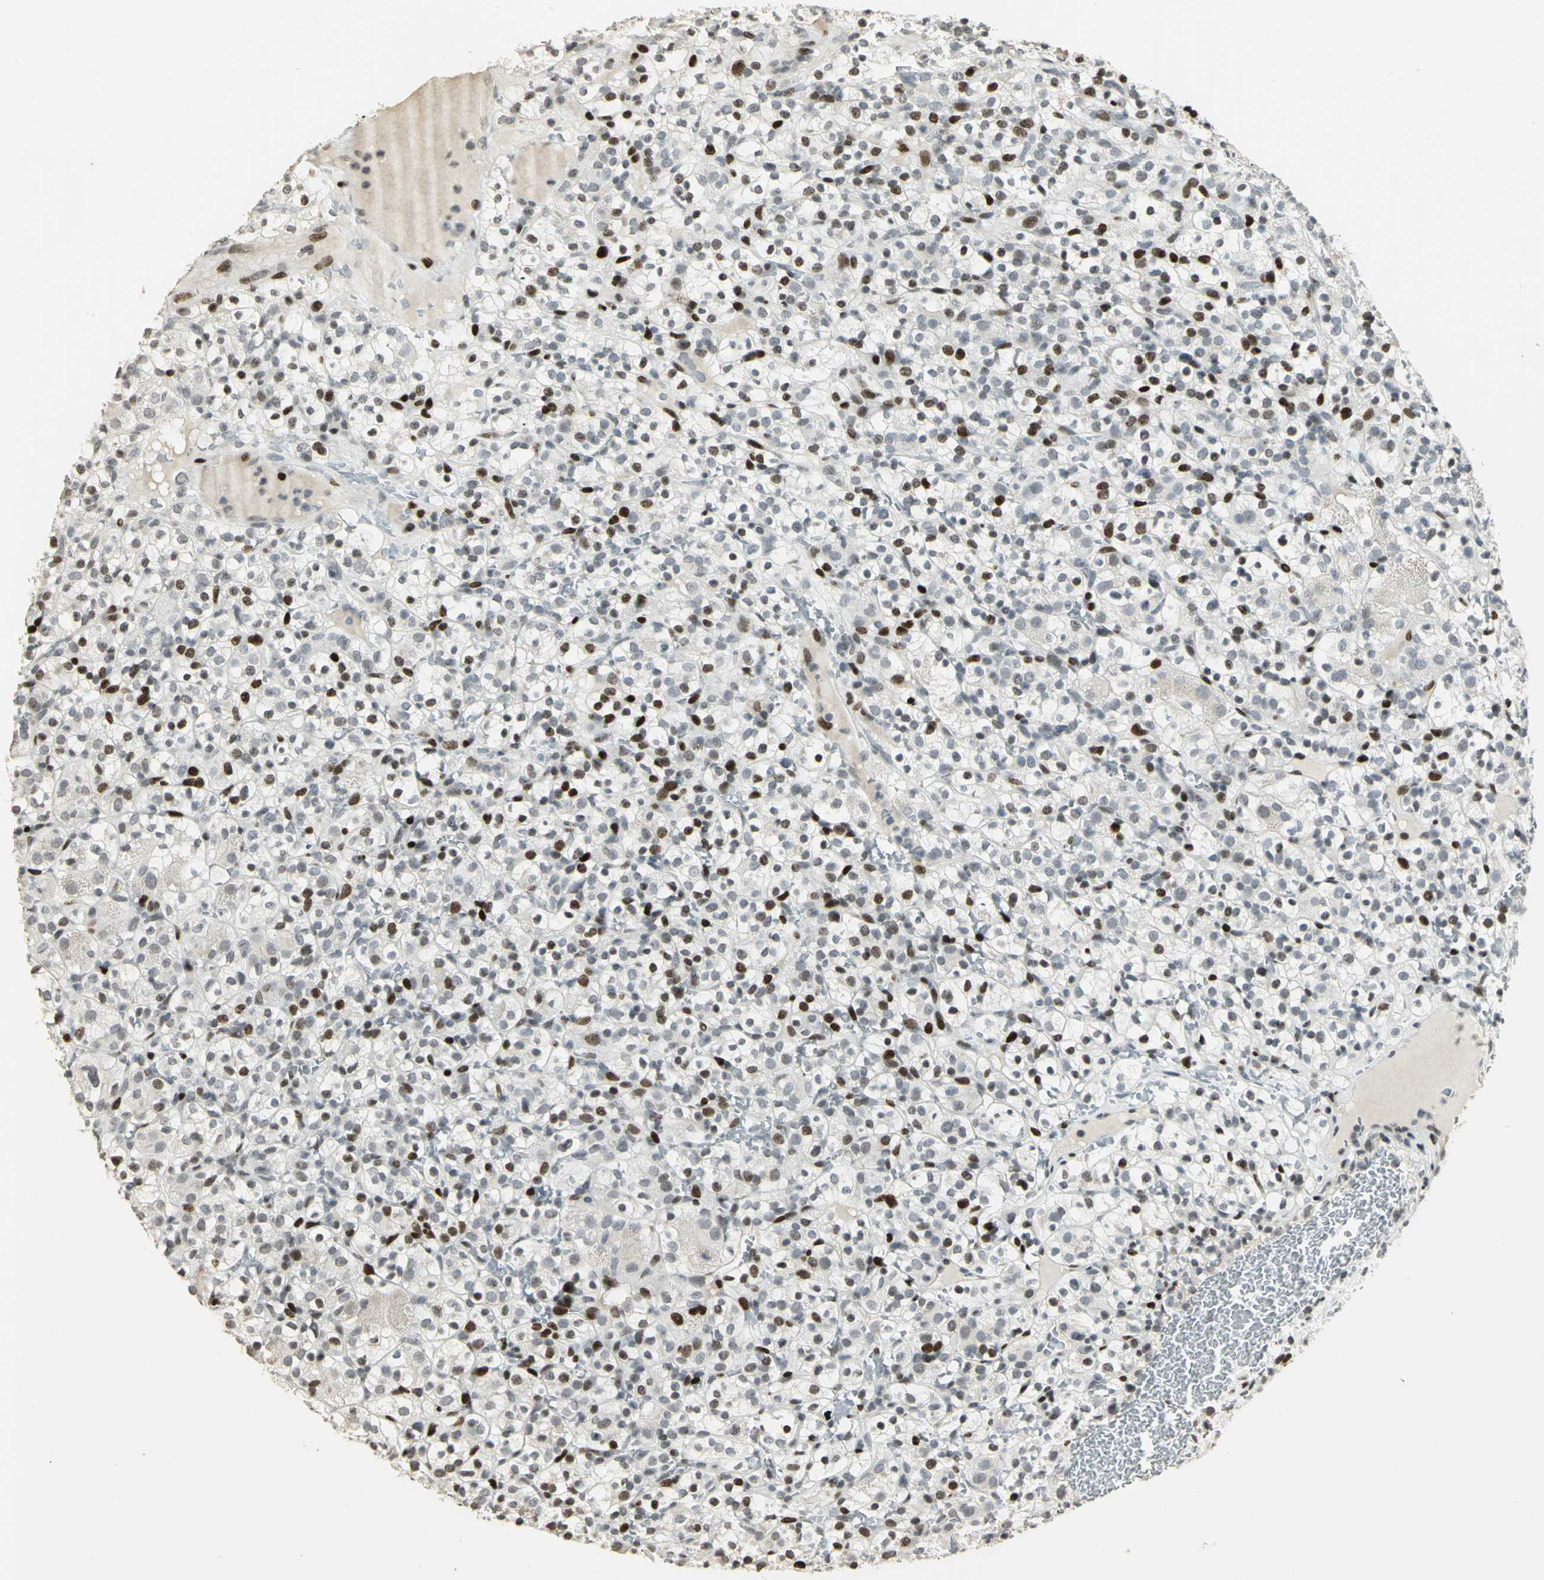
{"staining": {"intensity": "strong", "quantity": "<25%", "location": "nuclear"}, "tissue": "renal cancer", "cell_type": "Tumor cells", "image_type": "cancer", "snomed": [{"axis": "morphology", "description": "Normal tissue, NOS"}, {"axis": "morphology", "description": "Adenocarcinoma, NOS"}, {"axis": "topography", "description": "Kidney"}], "caption": "Protein expression analysis of adenocarcinoma (renal) exhibits strong nuclear staining in about <25% of tumor cells.", "gene": "KDM1A", "patient": {"sex": "female", "age": 72}}